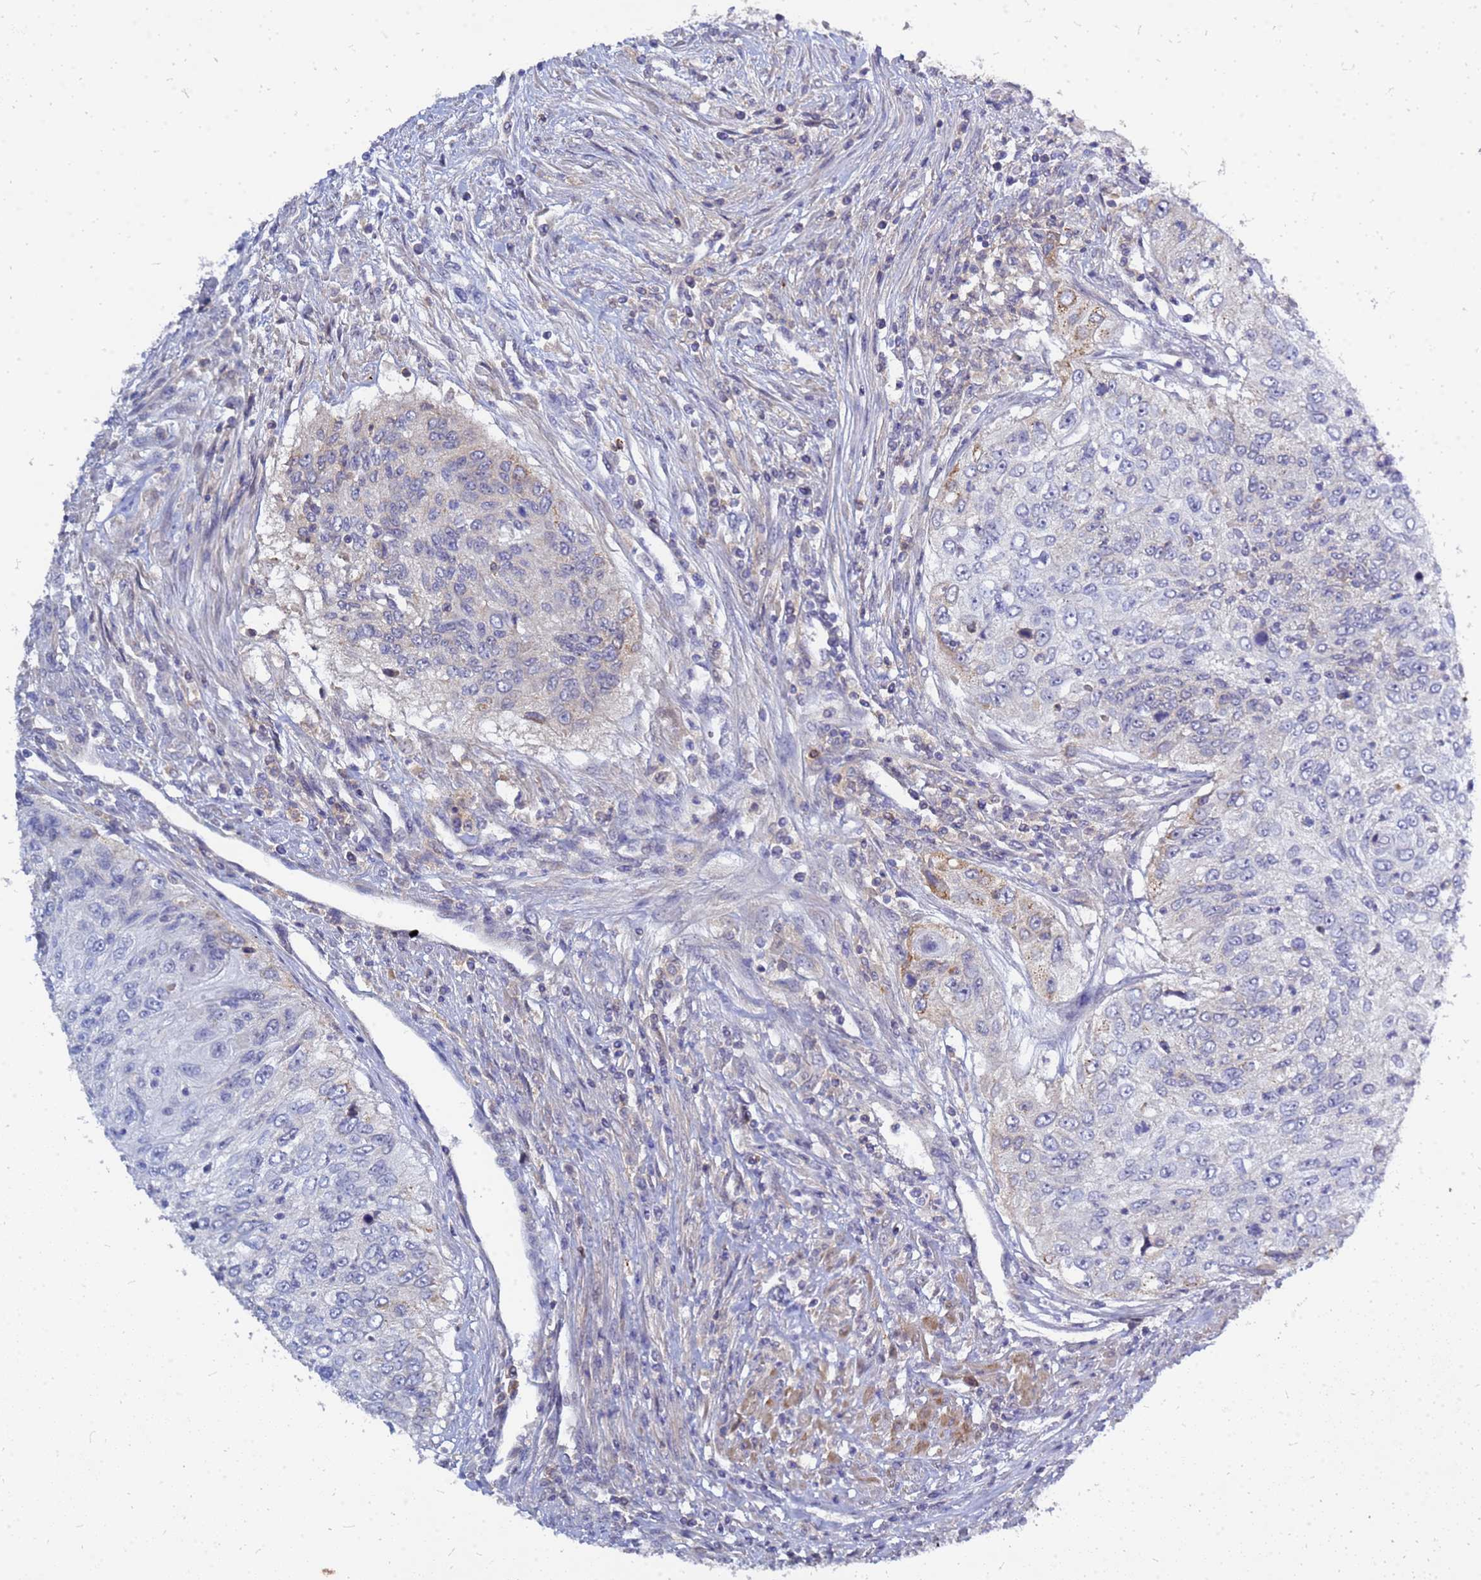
{"staining": {"intensity": "negative", "quantity": "none", "location": "none"}, "tissue": "urothelial cancer", "cell_type": "Tumor cells", "image_type": "cancer", "snomed": [{"axis": "morphology", "description": "Urothelial carcinoma, High grade"}, {"axis": "topography", "description": "Urinary bladder"}], "caption": "The immunohistochemistry (IHC) histopathology image has no significant positivity in tumor cells of urothelial carcinoma (high-grade) tissue. (Stains: DAB immunohistochemistry with hematoxylin counter stain, Microscopy: brightfield microscopy at high magnification).", "gene": "SRGAP3", "patient": {"sex": "female", "age": 60}}